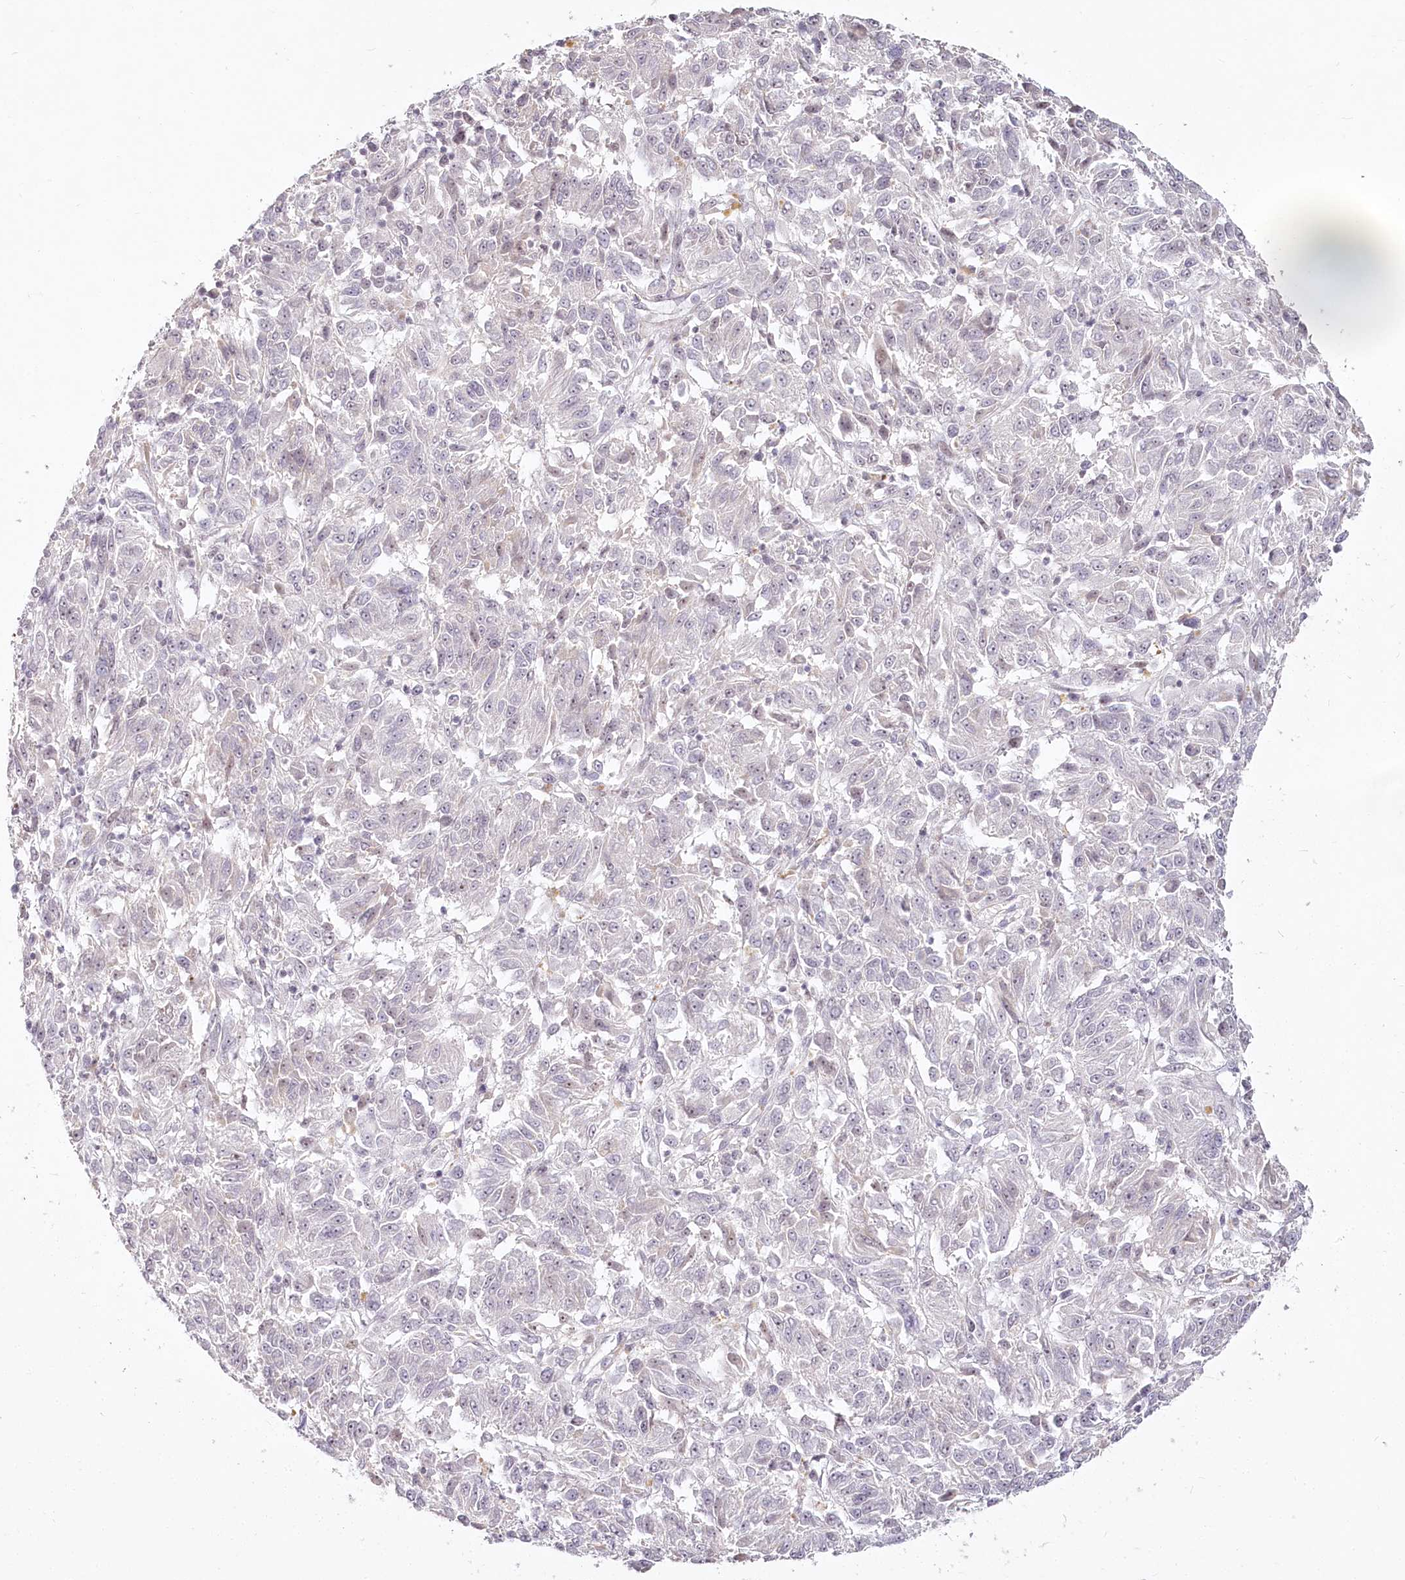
{"staining": {"intensity": "negative", "quantity": "none", "location": "none"}, "tissue": "melanoma", "cell_type": "Tumor cells", "image_type": "cancer", "snomed": [{"axis": "morphology", "description": "Malignant melanoma, Metastatic site"}, {"axis": "topography", "description": "Lung"}], "caption": "The histopathology image exhibits no staining of tumor cells in melanoma.", "gene": "EXOSC7", "patient": {"sex": "male", "age": 64}}